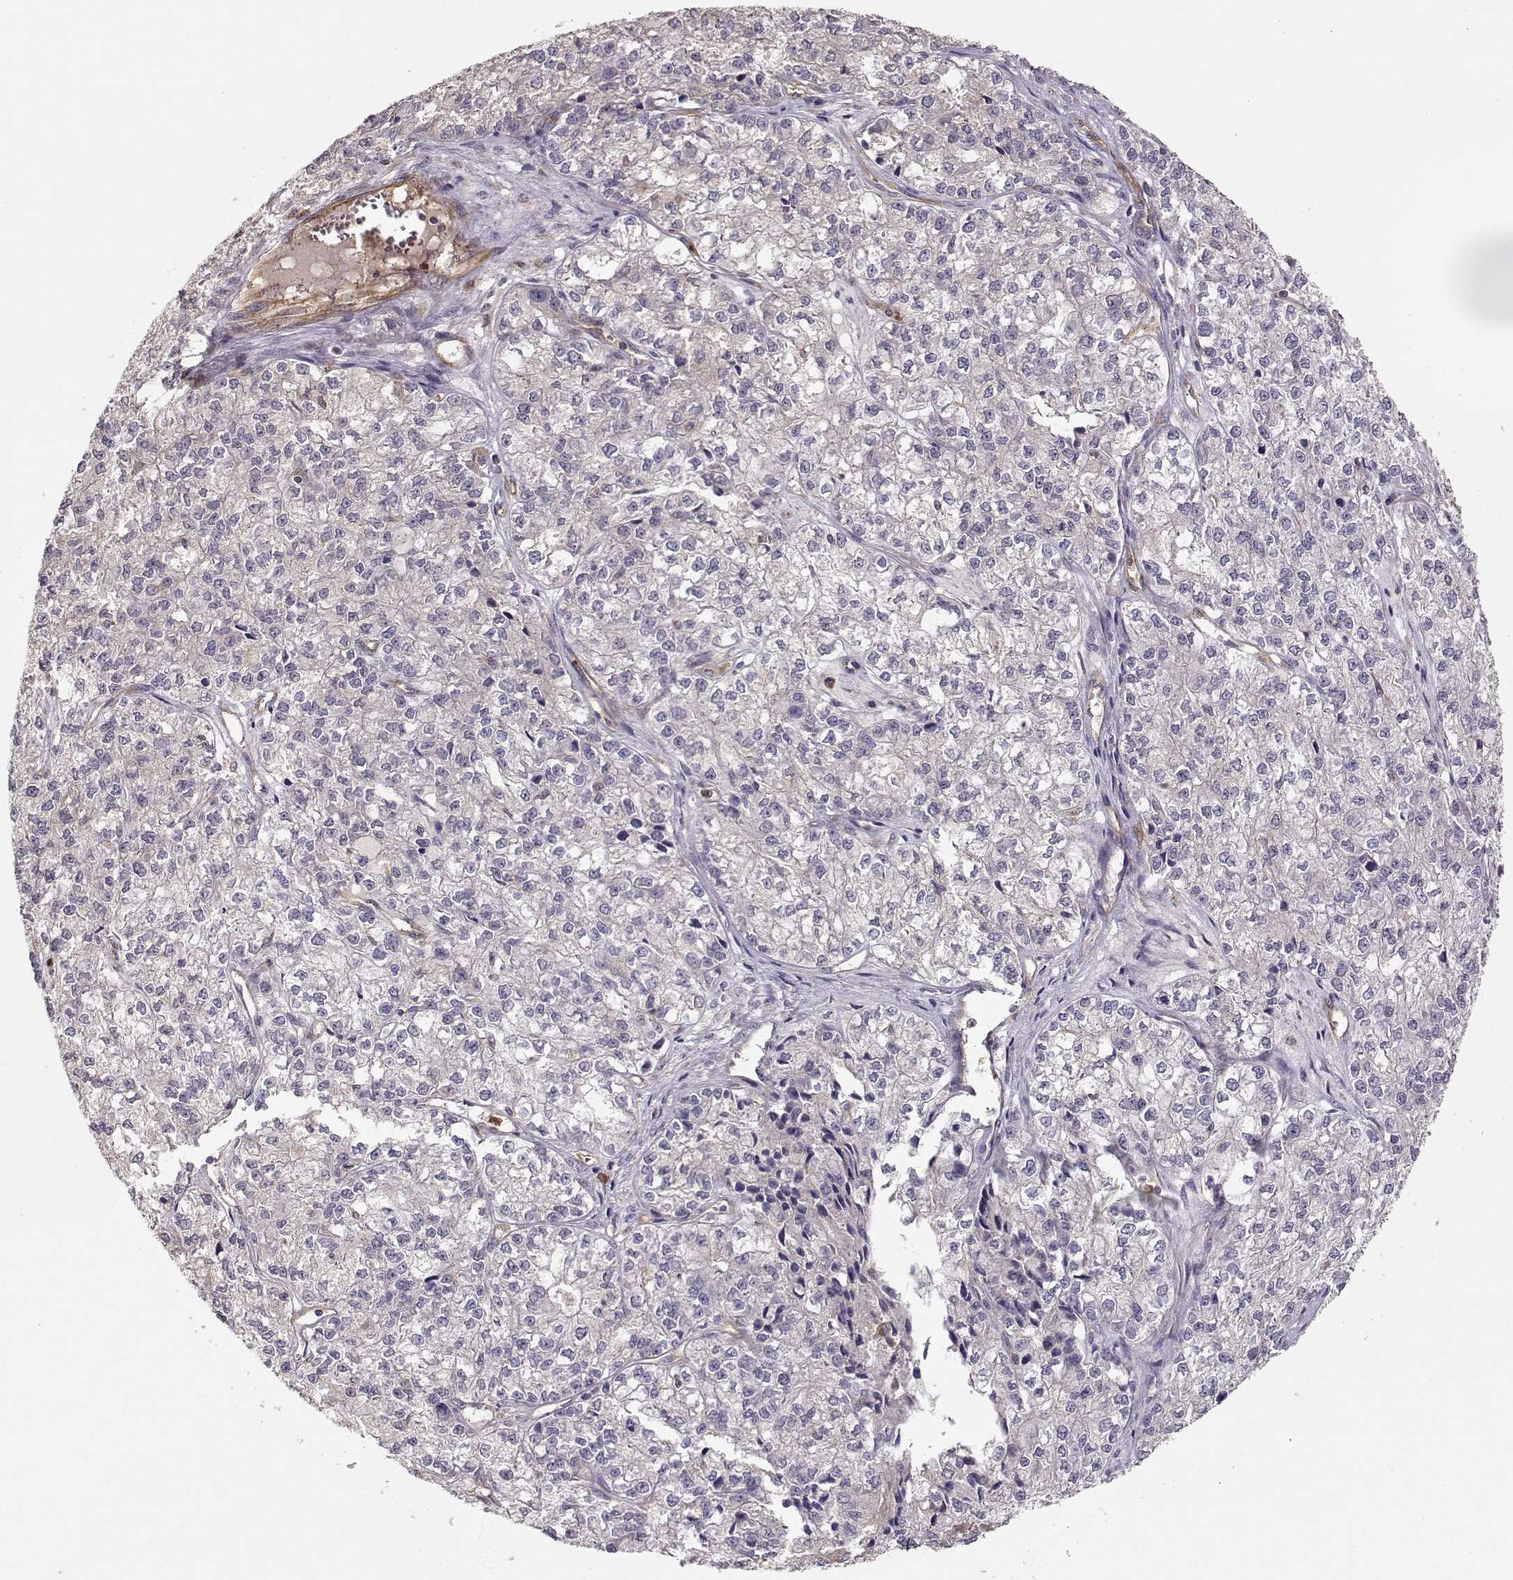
{"staining": {"intensity": "weak", "quantity": "25%-75%", "location": "cytoplasmic/membranous"}, "tissue": "ovarian cancer", "cell_type": "Tumor cells", "image_type": "cancer", "snomed": [{"axis": "morphology", "description": "Carcinoma, endometroid"}, {"axis": "topography", "description": "Ovary"}], "caption": "Ovarian endometroid carcinoma was stained to show a protein in brown. There is low levels of weak cytoplasmic/membranous expression in about 25%-75% of tumor cells. Using DAB (3,3'-diaminobenzidine) (brown) and hematoxylin (blue) stains, captured at high magnification using brightfield microscopy.", "gene": "ARHGEF2", "patient": {"sex": "female", "age": 64}}